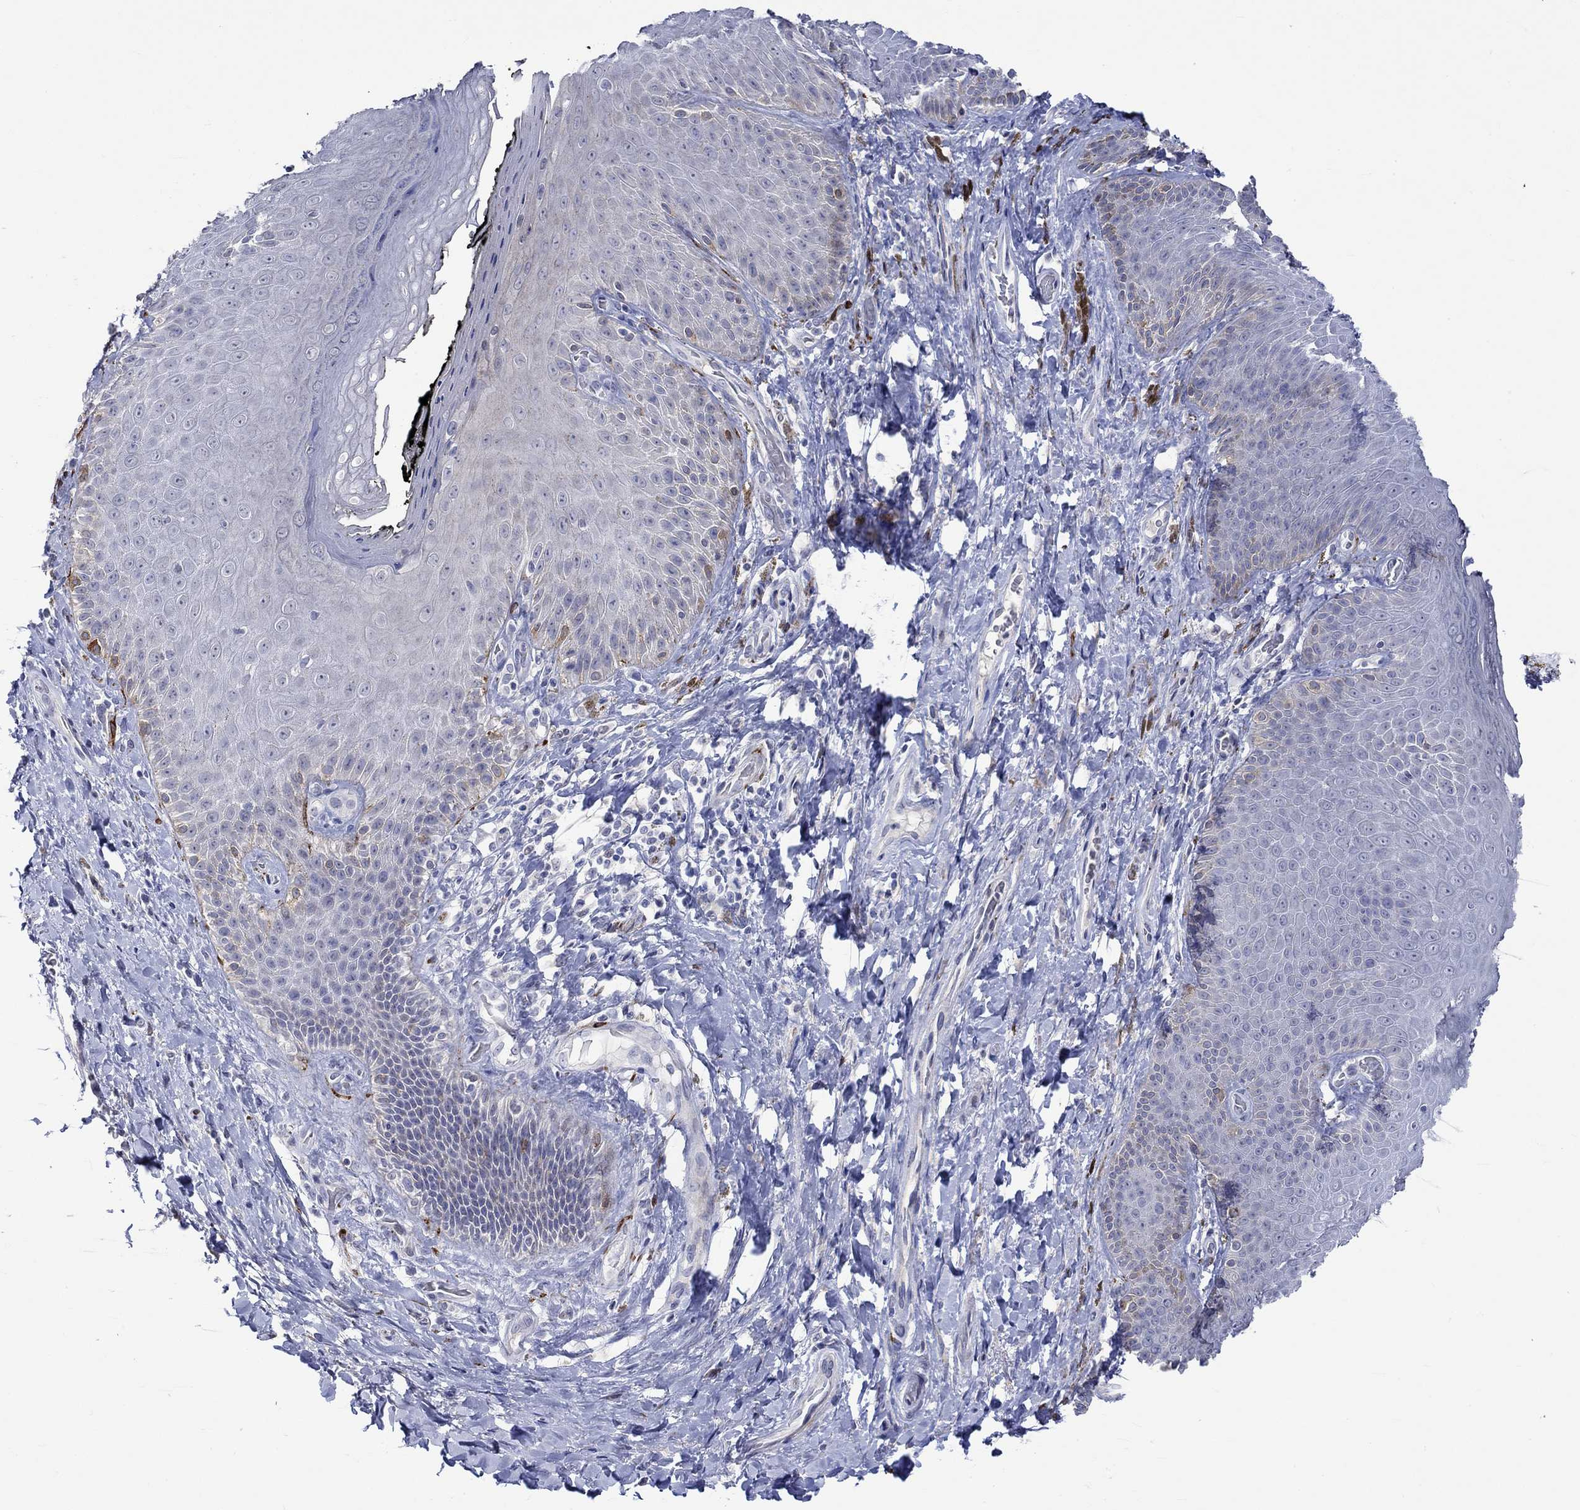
{"staining": {"intensity": "weak", "quantity": "<25%", "location": "cytoplasmic/membranous"}, "tissue": "skin", "cell_type": "Epidermal cells", "image_type": "normal", "snomed": [{"axis": "morphology", "description": "Normal tissue, NOS"}, {"axis": "topography", "description": "Skeletal muscle"}, {"axis": "topography", "description": "Anal"}, {"axis": "topography", "description": "Peripheral nerve tissue"}], "caption": "Protein analysis of benign skin demonstrates no significant staining in epidermal cells. Nuclei are stained in blue.", "gene": "CRYAB", "patient": {"sex": "male", "age": 53}}